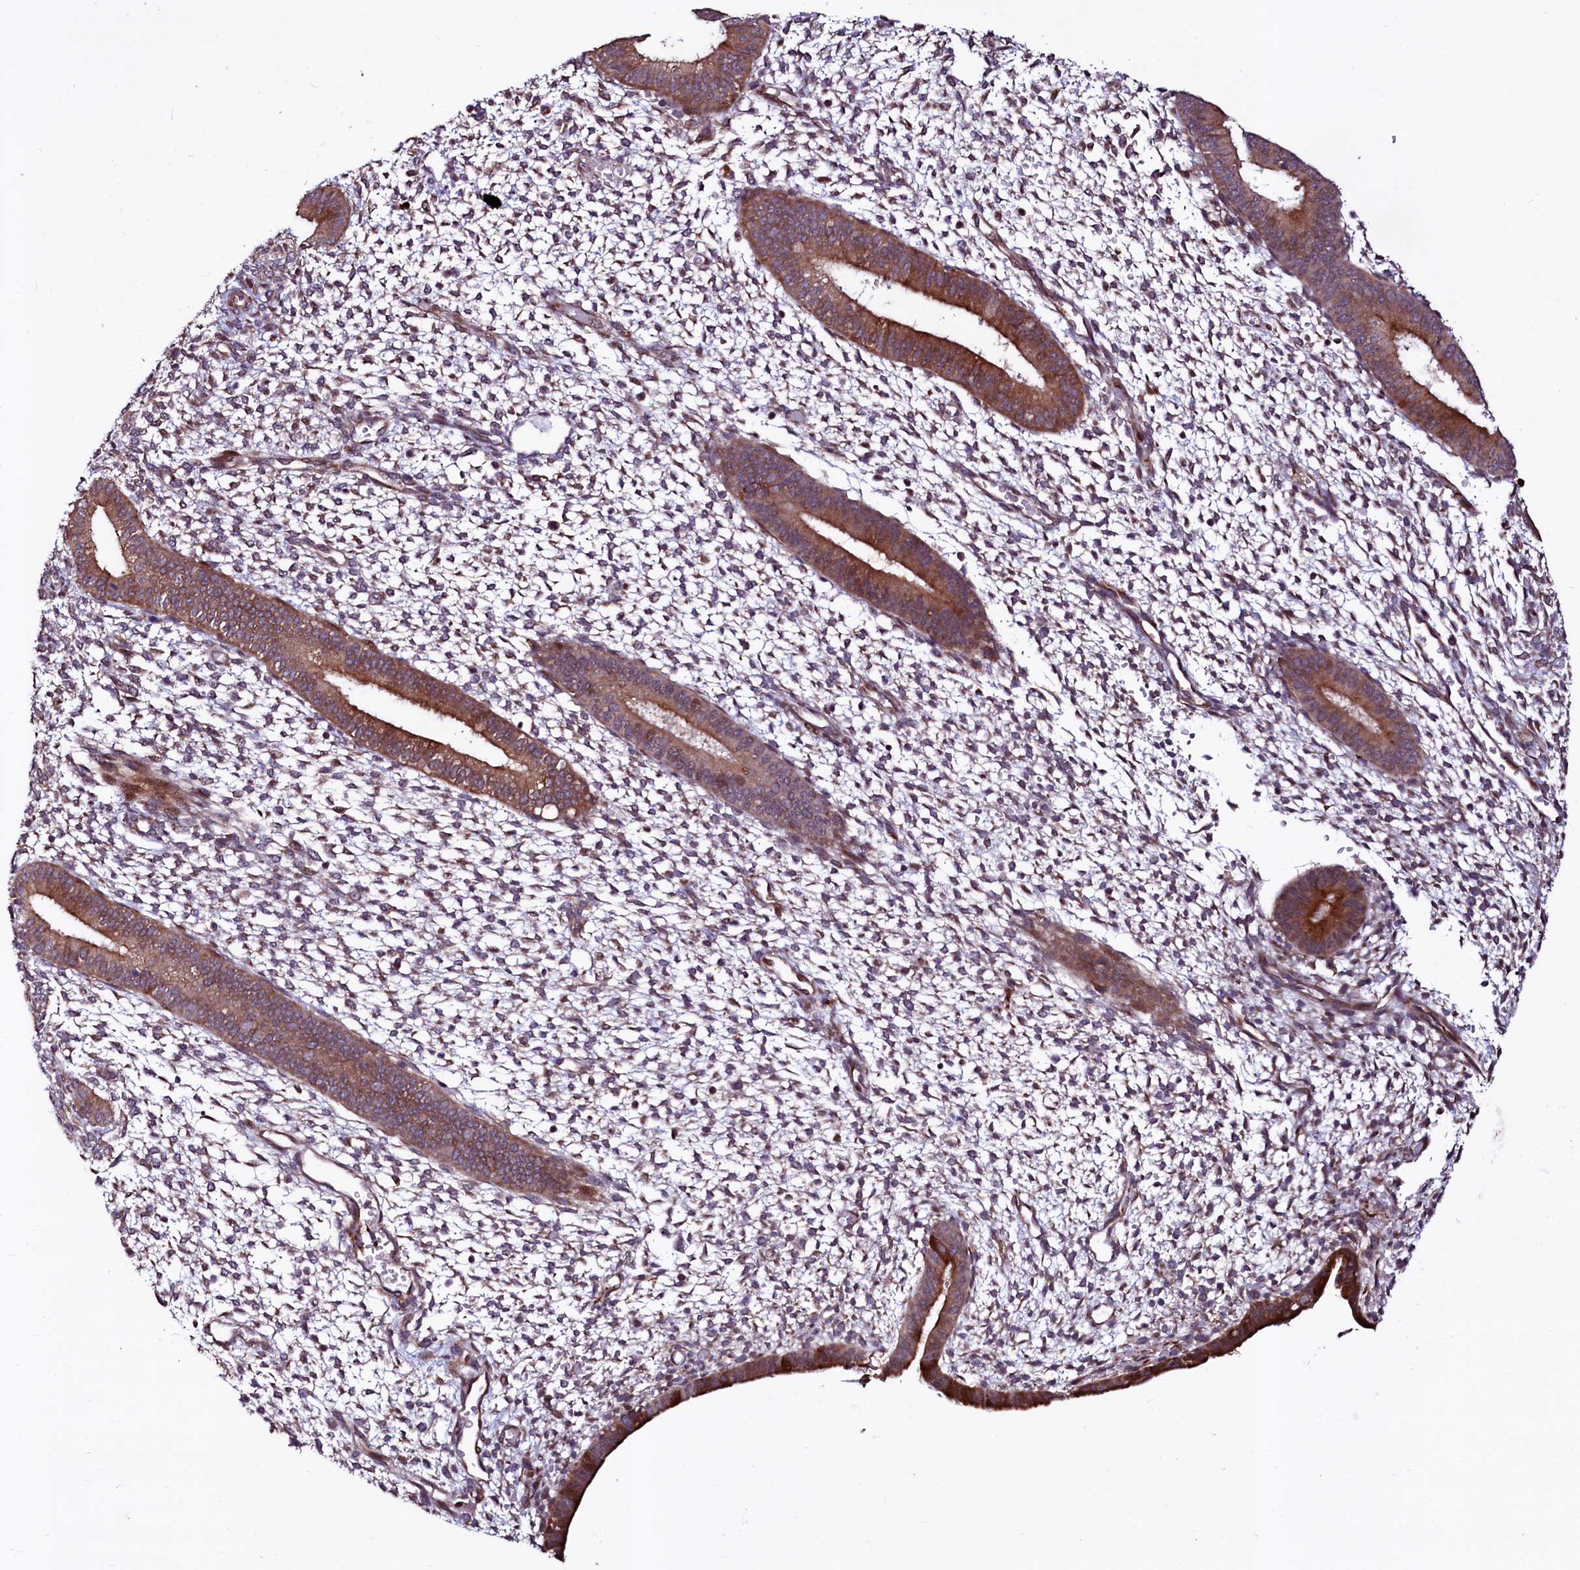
{"staining": {"intensity": "negative", "quantity": "none", "location": "none"}, "tissue": "endometrium", "cell_type": "Cells in endometrial stroma", "image_type": "normal", "snomed": [{"axis": "morphology", "description": "Normal tissue, NOS"}, {"axis": "topography", "description": "Endometrium"}], "caption": "Human endometrium stained for a protein using immunohistochemistry (IHC) exhibits no positivity in cells in endometrial stroma.", "gene": "C5orf15", "patient": {"sex": "female", "age": 46}}